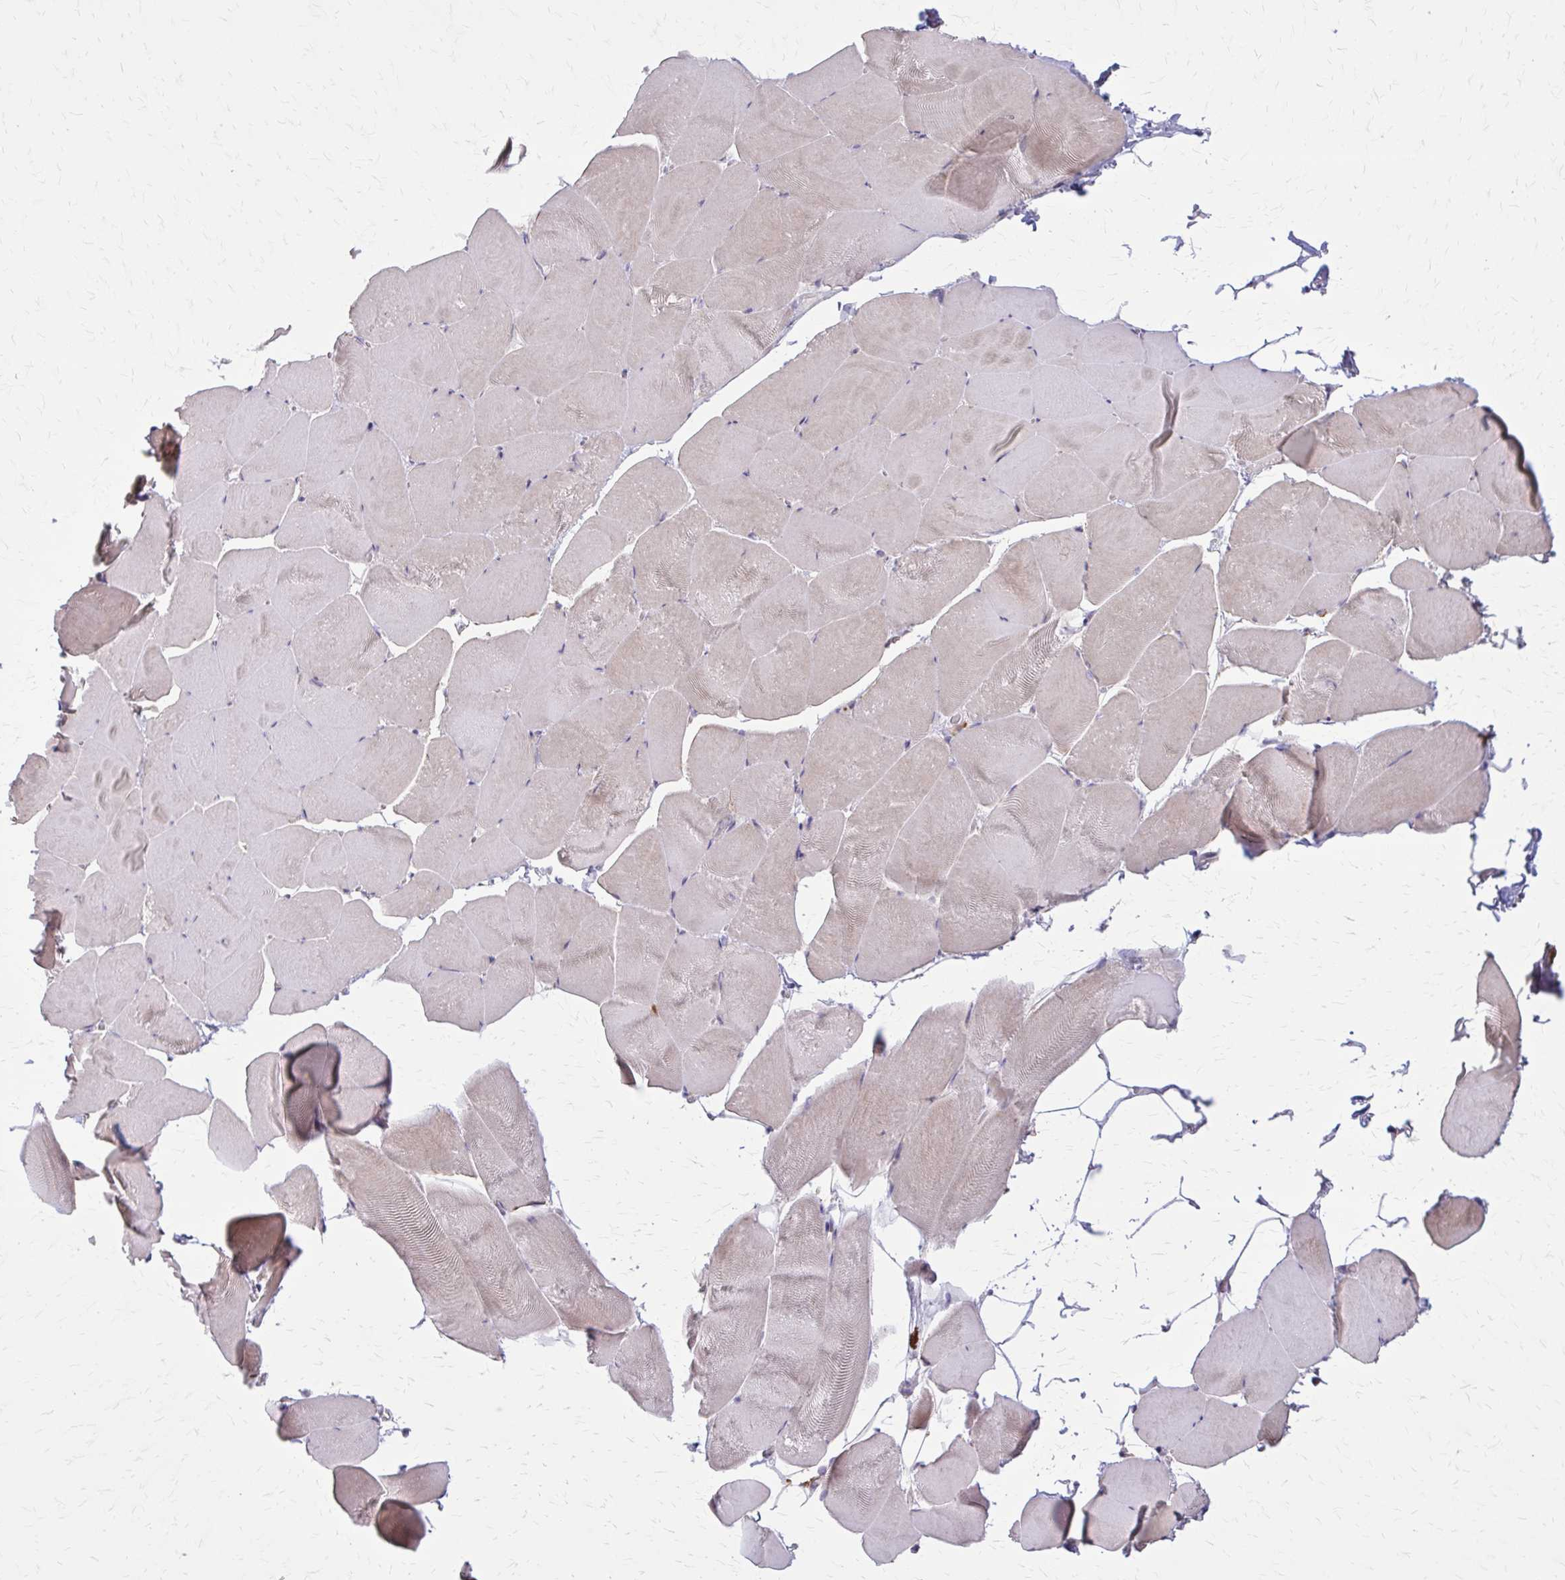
{"staining": {"intensity": "negative", "quantity": "none", "location": "none"}, "tissue": "skeletal muscle", "cell_type": "Myocytes", "image_type": "normal", "snomed": [{"axis": "morphology", "description": "Normal tissue, NOS"}, {"axis": "topography", "description": "Skeletal muscle"}], "caption": "Immunohistochemistry of unremarkable skeletal muscle shows no staining in myocytes.", "gene": "NRBF2", "patient": {"sex": "female", "age": 64}}